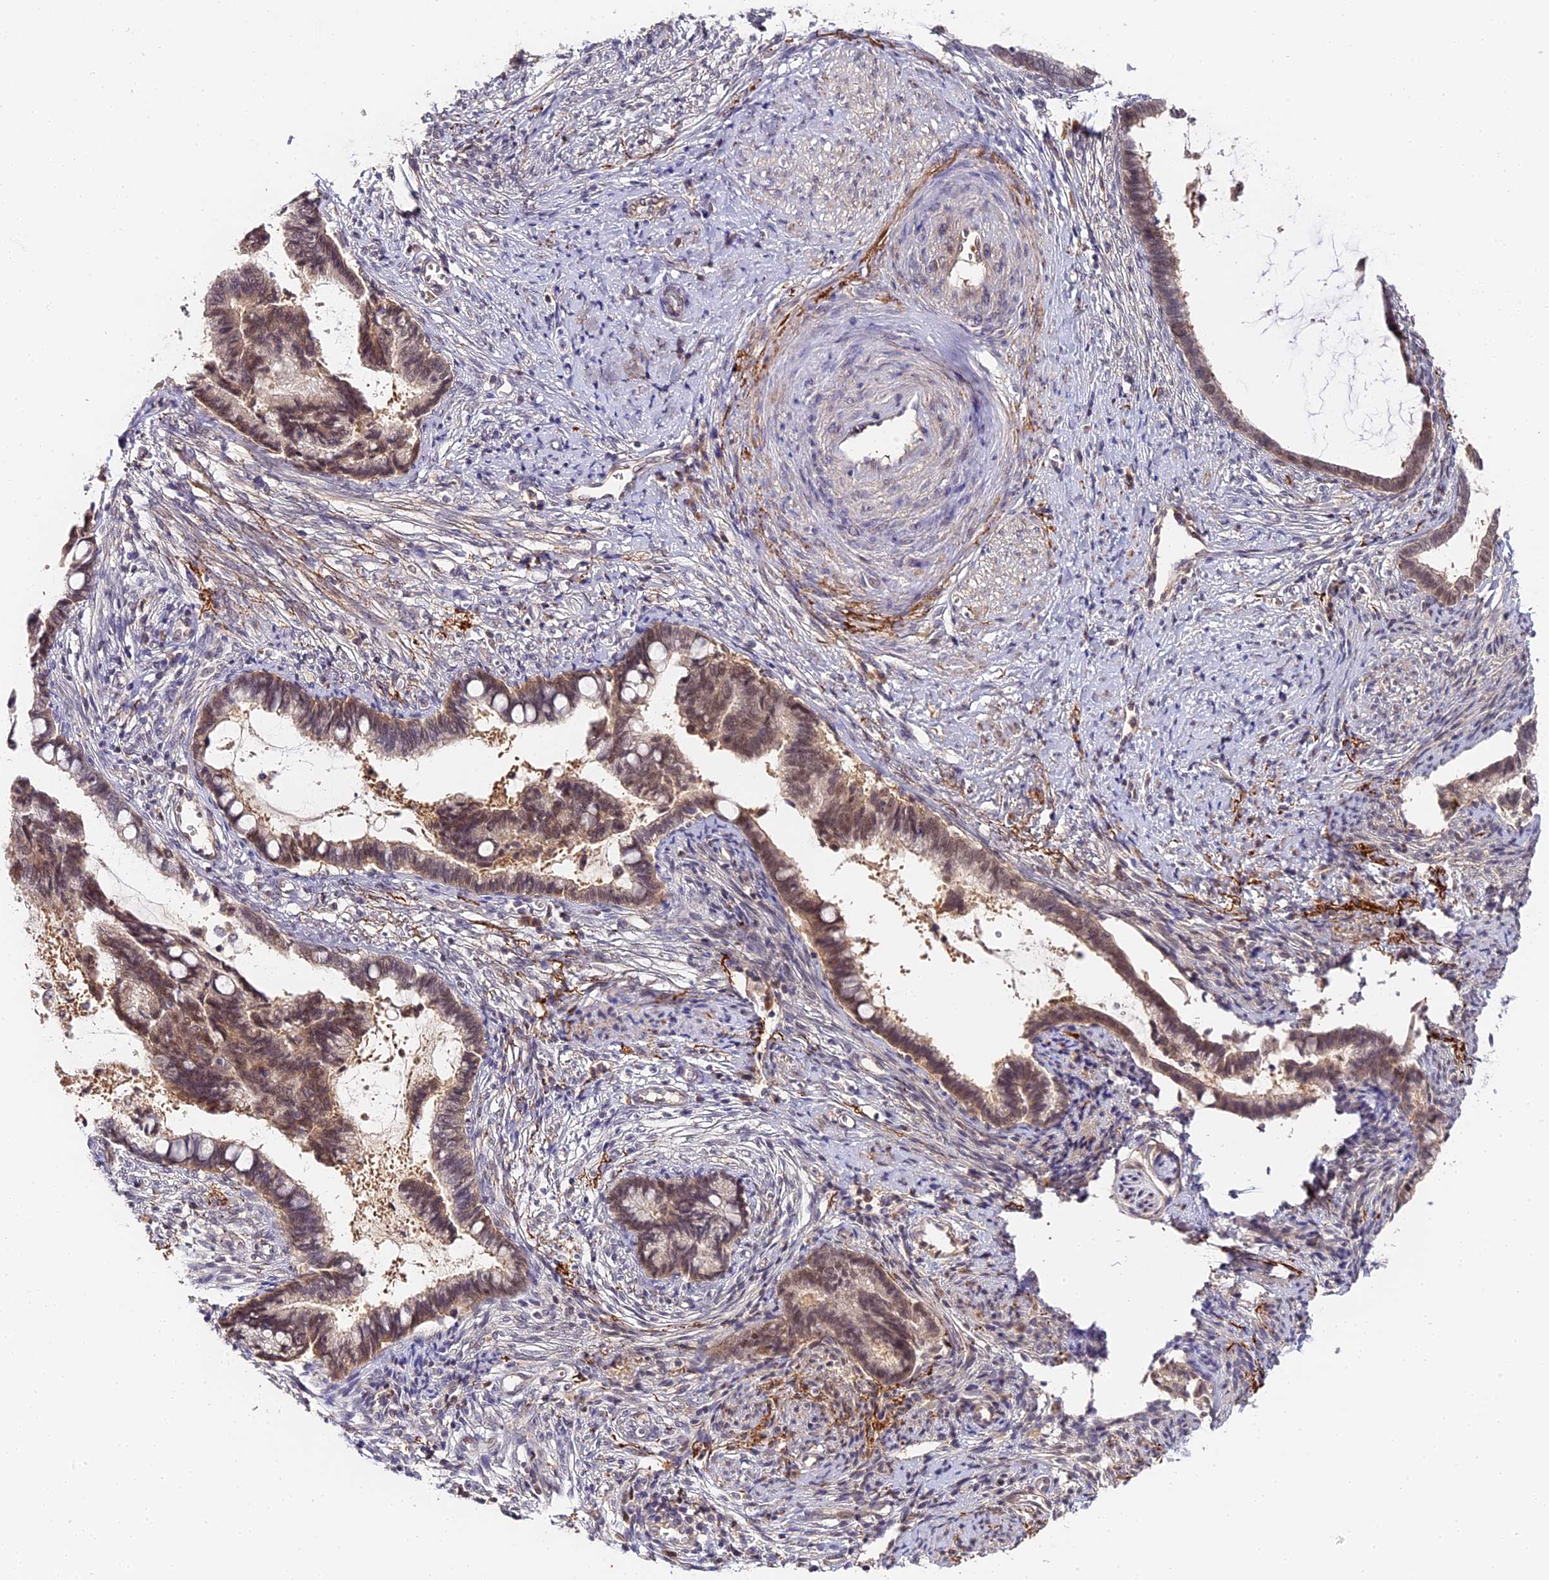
{"staining": {"intensity": "weak", "quantity": ">75%", "location": "cytoplasmic/membranous,nuclear"}, "tissue": "cervical cancer", "cell_type": "Tumor cells", "image_type": "cancer", "snomed": [{"axis": "morphology", "description": "Adenocarcinoma, NOS"}, {"axis": "topography", "description": "Cervix"}], "caption": "A brown stain highlights weak cytoplasmic/membranous and nuclear staining of a protein in adenocarcinoma (cervical) tumor cells.", "gene": "IMPACT", "patient": {"sex": "female", "age": 44}}